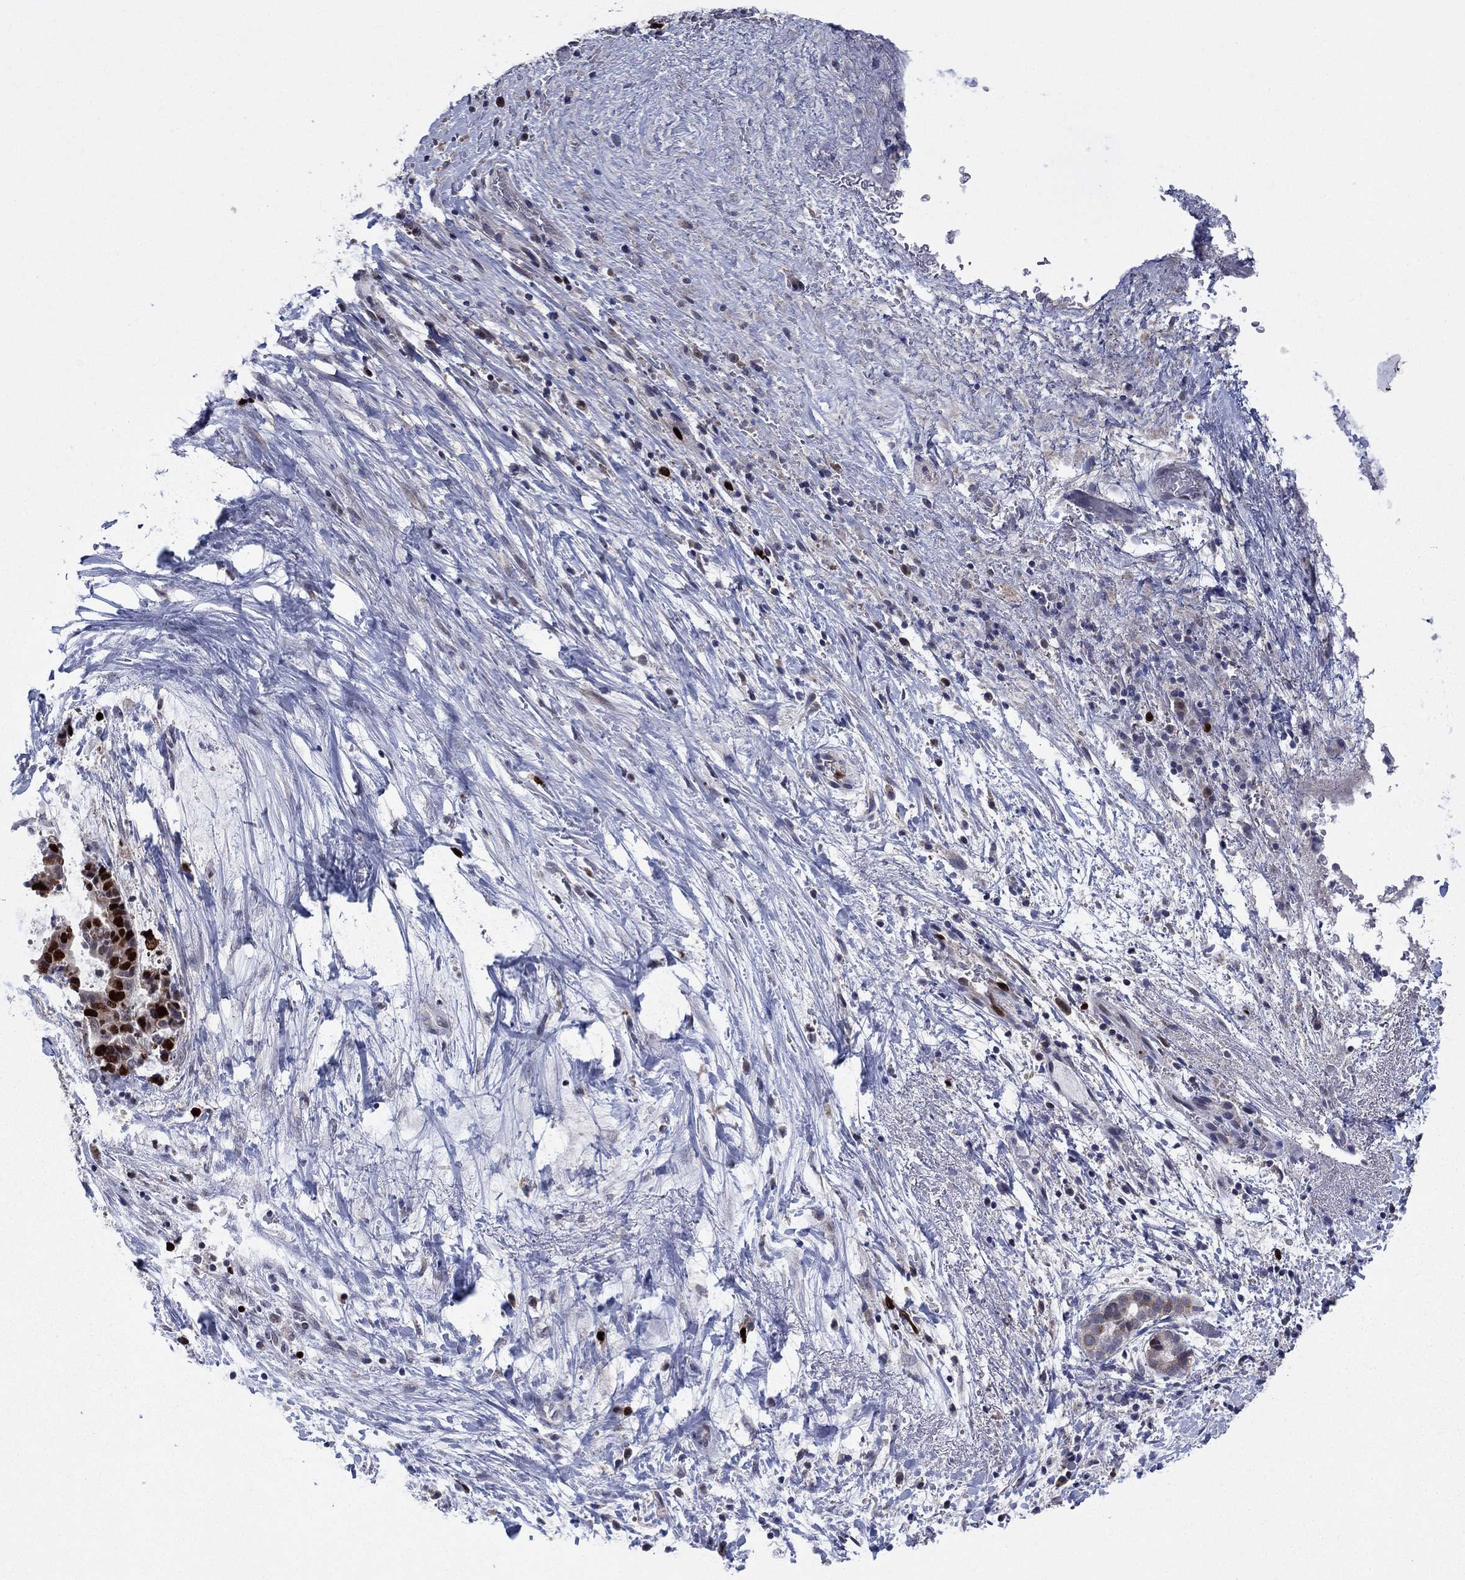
{"staining": {"intensity": "strong", "quantity": "25%-75%", "location": "nuclear"}, "tissue": "liver cancer", "cell_type": "Tumor cells", "image_type": "cancer", "snomed": [{"axis": "morphology", "description": "Cholangiocarcinoma"}, {"axis": "topography", "description": "Liver"}], "caption": "High-power microscopy captured an IHC micrograph of cholangiocarcinoma (liver), revealing strong nuclear positivity in about 25%-75% of tumor cells. (brown staining indicates protein expression, while blue staining denotes nuclei).", "gene": "CDCA5", "patient": {"sex": "female", "age": 73}}